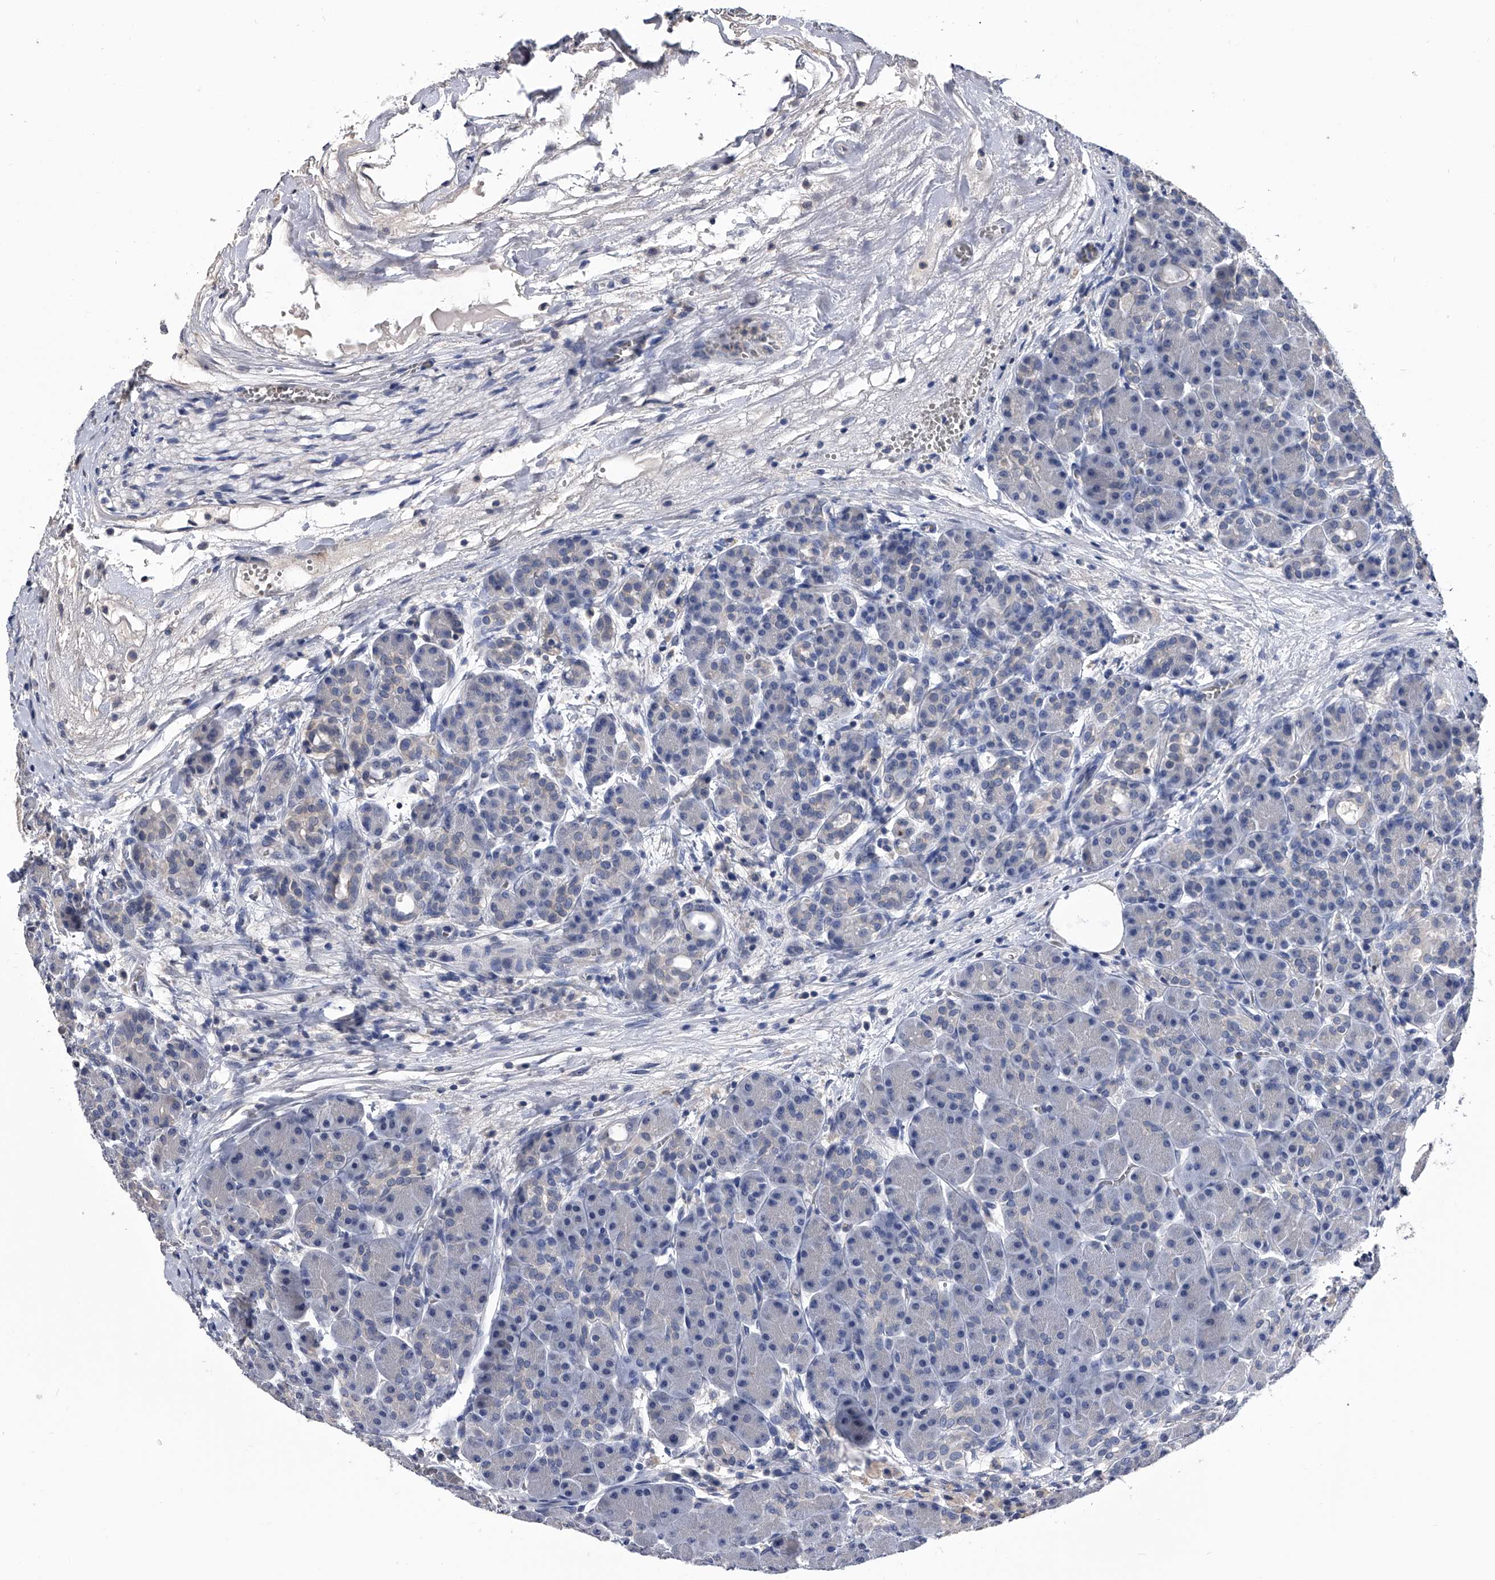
{"staining": {"intensity": "negative", "quantity": "none", "location": "none"}, "tissue": "pancreas", "cell_type": "Exocrine glandular cells", "image_type": "normal", "snomed": [{"axis": "morphology", "description": "Normal tissue, NOS"}, {"axis": "topography", "description": "Pancreas"}], "caption": "A high-resolution image shows immunohistochemistry (IHC) staining of benign pancreas, which shows no significant expression in exocrine glandular cells.", "gene": "EFCAB7", "patient": {"sex": "male", "age": 63}}